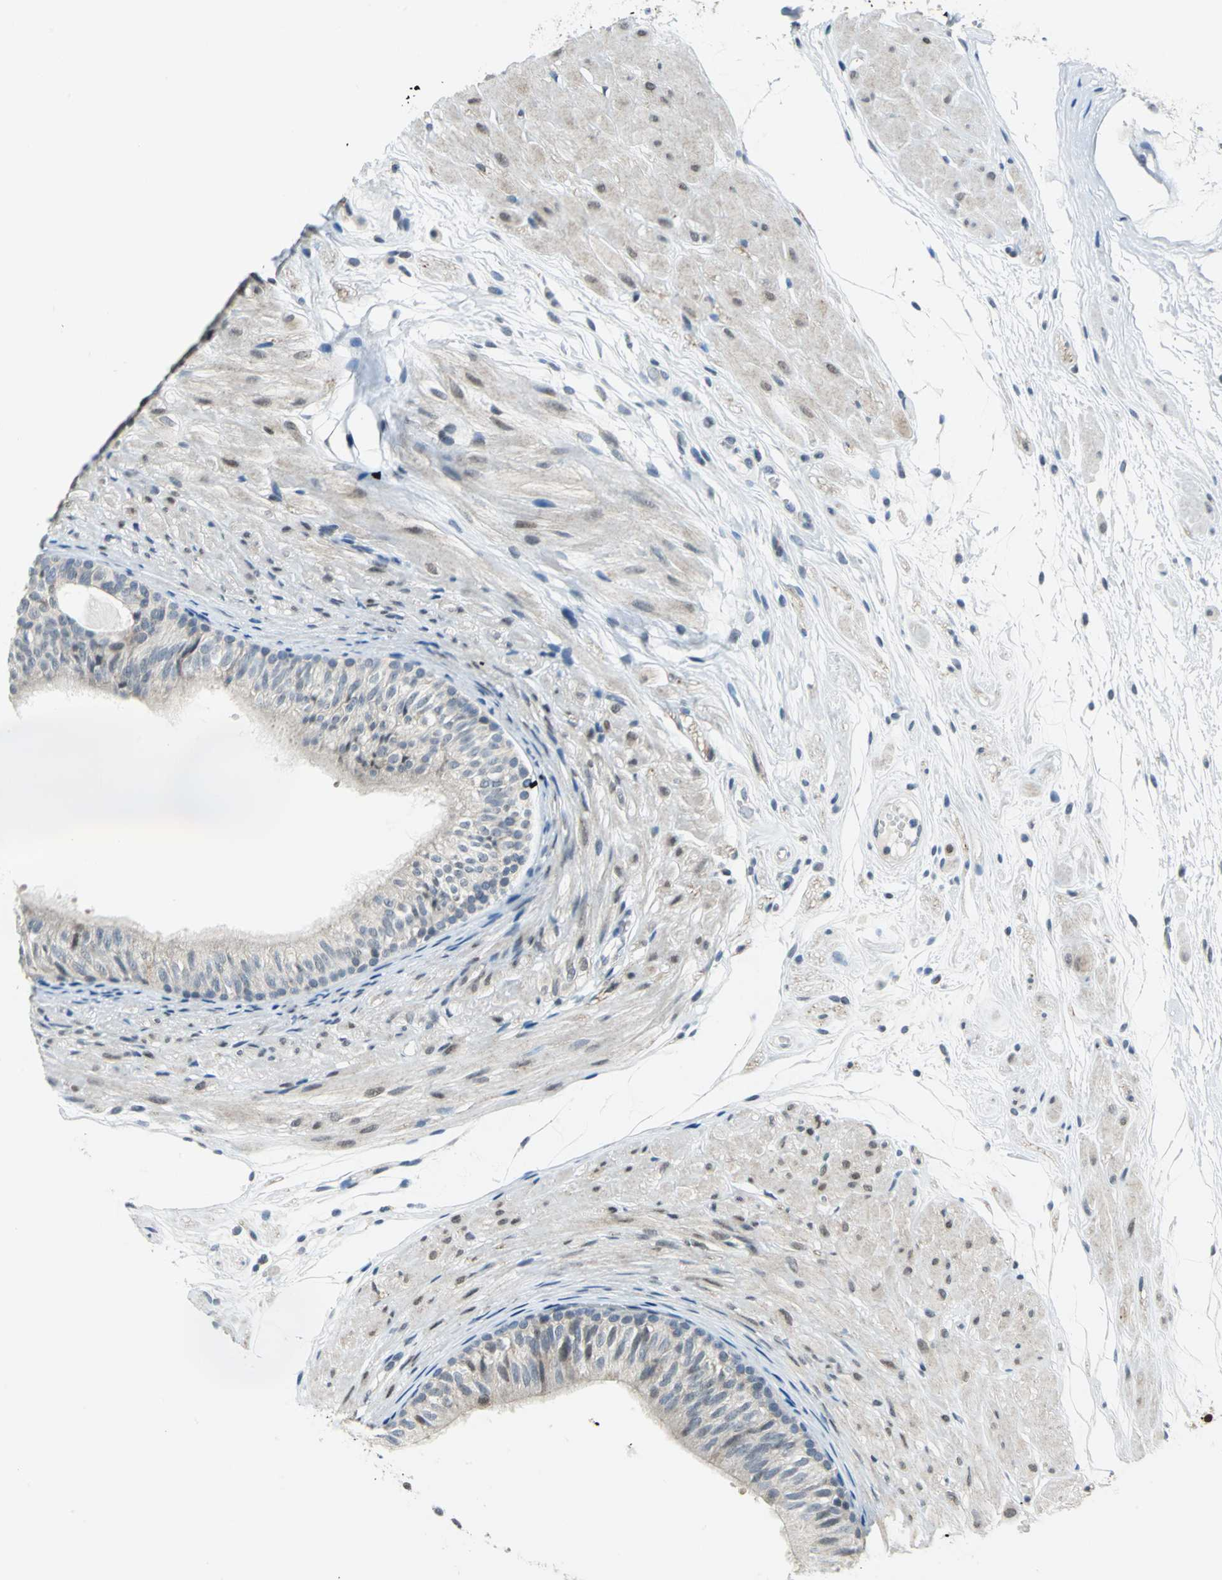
{"staining": {"intensity": "negative", "quantity": "none", "location": "none"}, "tissue": "epididymis", "cell_type": "Glandular cells", "image_type": "normal", "snomed": [{"axis": "morphology", "description": "Normal tissue, NOS"}, {"axis": "morphology", "description": "Atrophy, NOS"}, {"axis": "topography", "description": "Testis"}, {"axis": "topography", "description": "Epididymis"}], "caption": "Micrograph shows no protein expression in glandular cells of unremarkable epididymis.", "gene": "PIN1", "patient": {"sex": "male", "age": 18}}